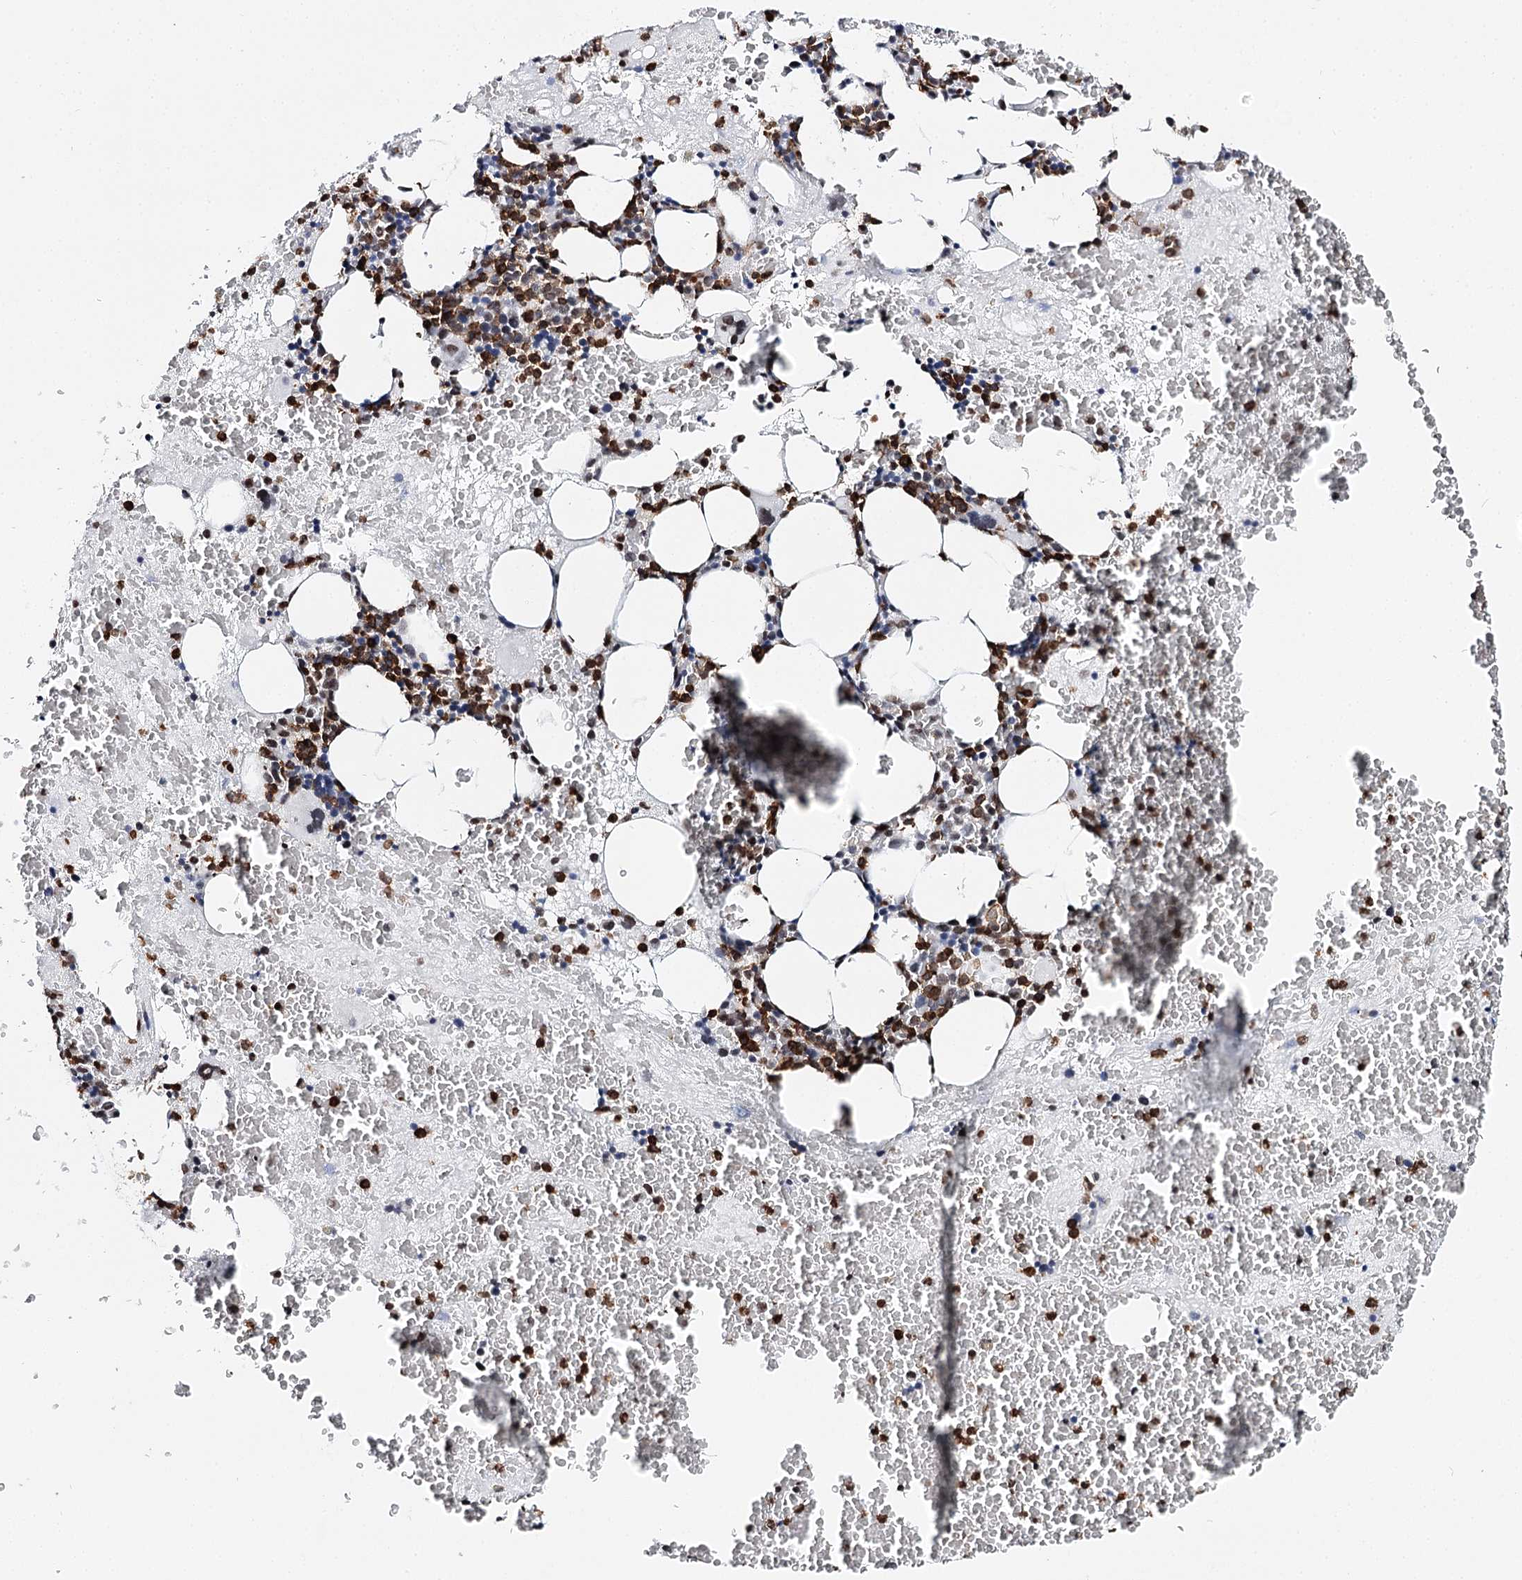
{"staining": {"intensity": "strong", "quantity": "<25%", "location": "cytoplasmic/membranous"}, "tissue": "bone marrow", "cell_type": "Hematopoietic cells", "image_type": "normal", "snomed": [{"axis": "morphology", "description": "Normal tissue, NOS"}, {"axis": "topography", "description": "Bone marrow"}], "caption": "Hematopoietic cells exhibit medium levels of strong cytoplasmic/membranous staining in approximately <25% of cells in normal human bone marrow. Immunohistochemistry stains the protein of interest in brown and the nuclei are stained blue.", "gene": "BARD1", "patient": {"sex": "male", "age": 36}}